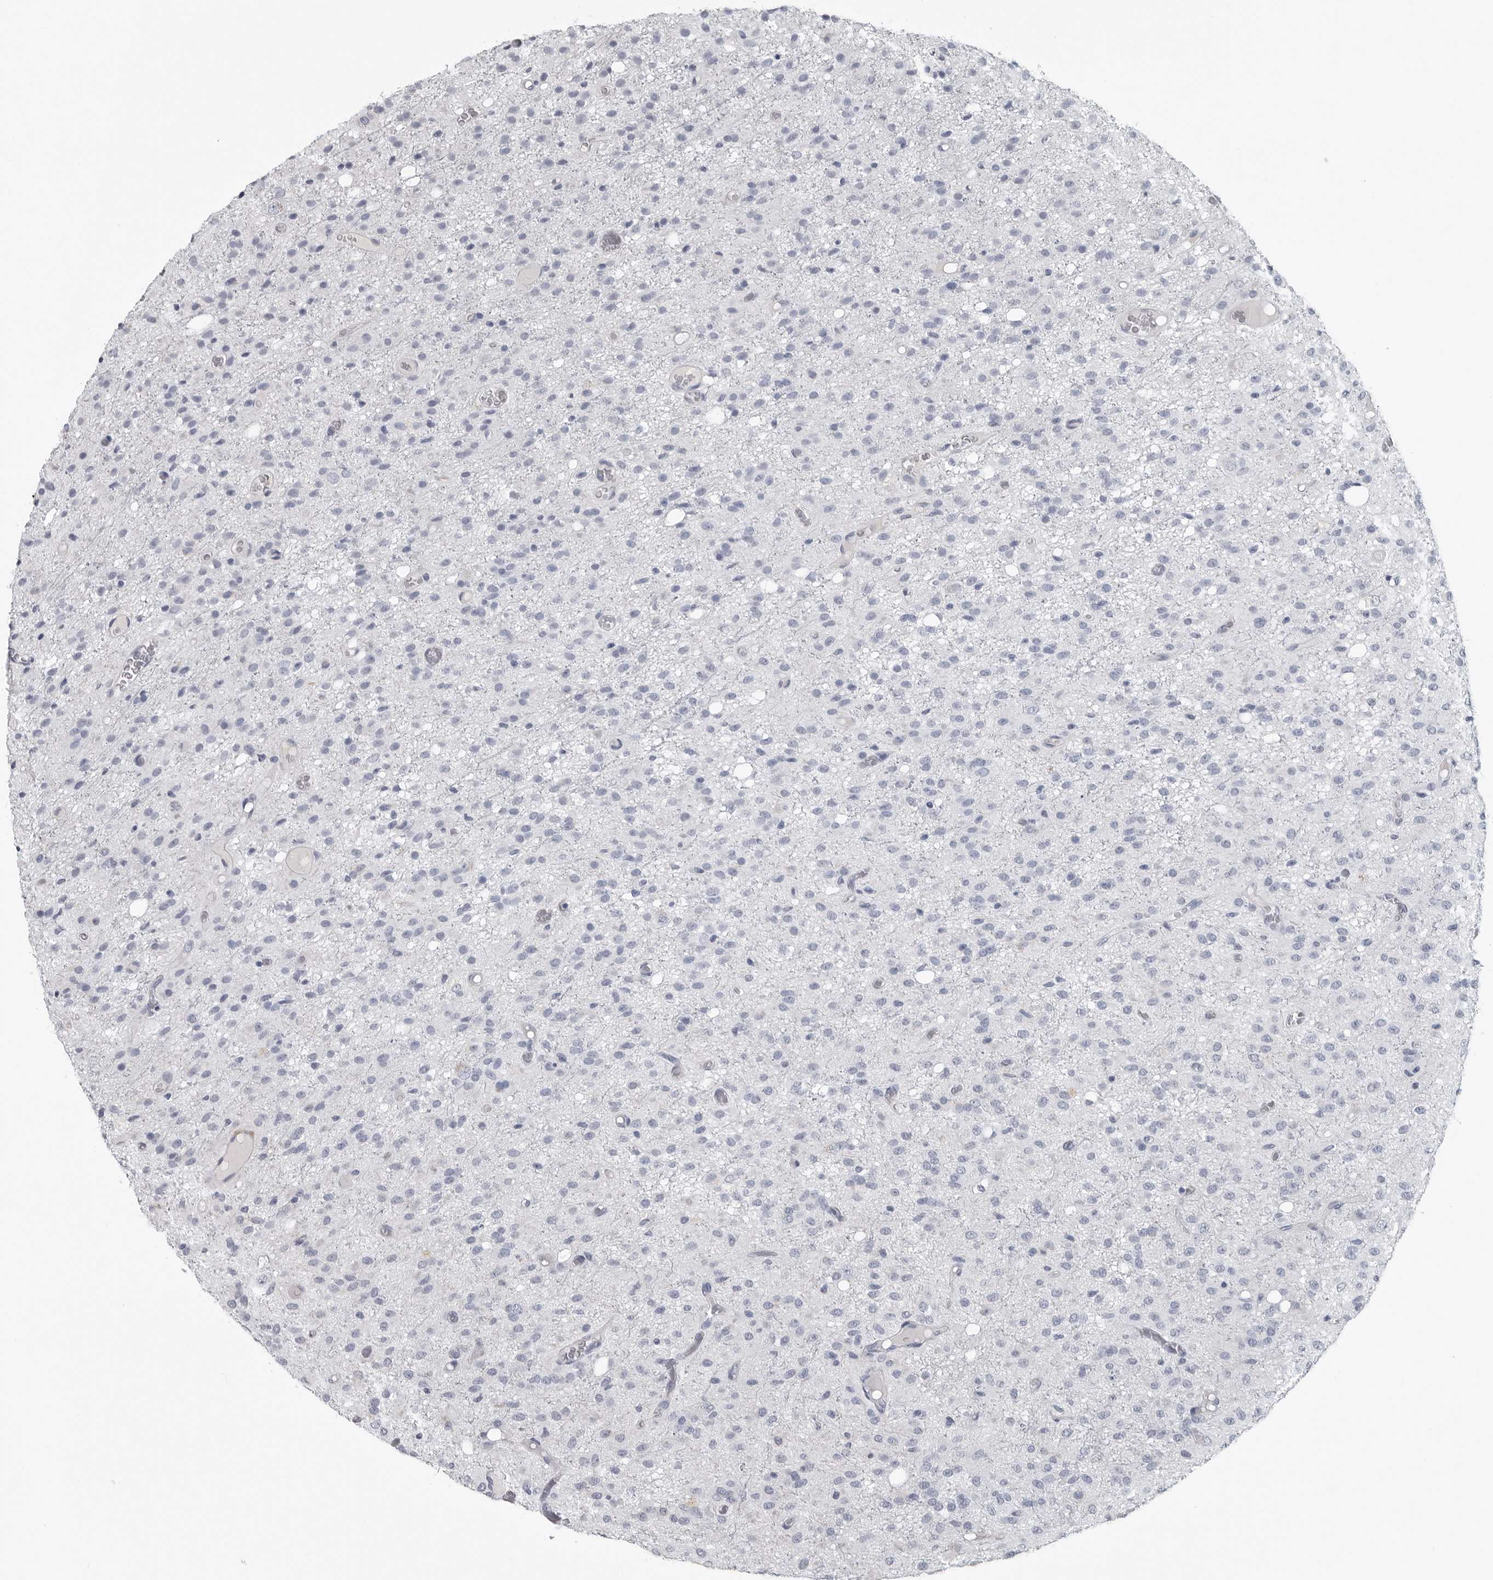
{"staining": {"intensity": "negative", "quantity": "none", "location": "none"}, "tissue": "glioma", "cell_type": "Tumor cells", "image_type": "cancer", "snomed": [{"axis": "morphology", "description": "Glioma, malignant, High grade"}, {"axis": "topography", "description": "Brain"}], "caption": "High magnification brightfield microscopy of glioma stained with DAB (3,3'-diaminobenzidine) (brown) and counterstained with hematoxylin (blue): tumor cells show no significant expression.", "gene": "AMPD1", "patient": {"sex": "female", "age": 59}}